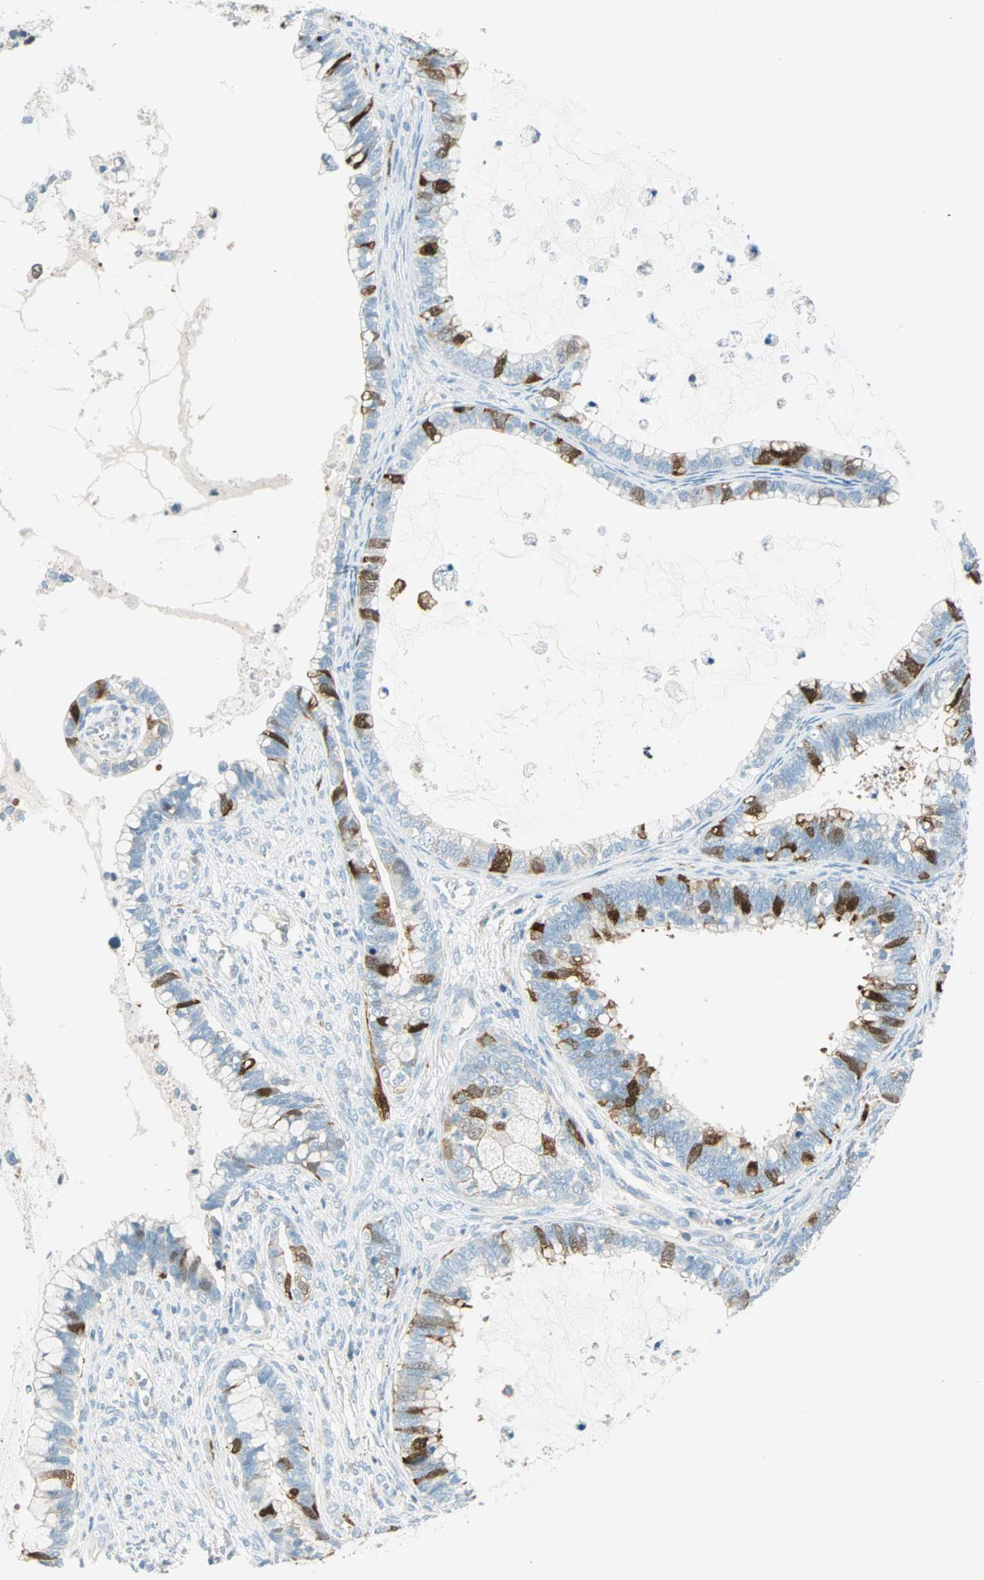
{"staining": {"intensity": "strong", "quantity": "<25%", "location": "cytoplasmic/membranous,nuclear"}, "tissue": "cervical cancer", "cell_type": "Tumor cells", "image_type": "cancer", "snomed": [{"axis": "morphology", "description": "Adenocarcinoma, NOS"}, {"axis": "topography", "description": "Cervix"}], "caption": "Brown immunohistochemical staining in cervical adenocarcinoma displays strong cytoplasmic/membranous and nuclear staining in approximately <25% of tumor cells.", "gene": "PTTG1", "patient": {"sex": "female", "age": 44}}